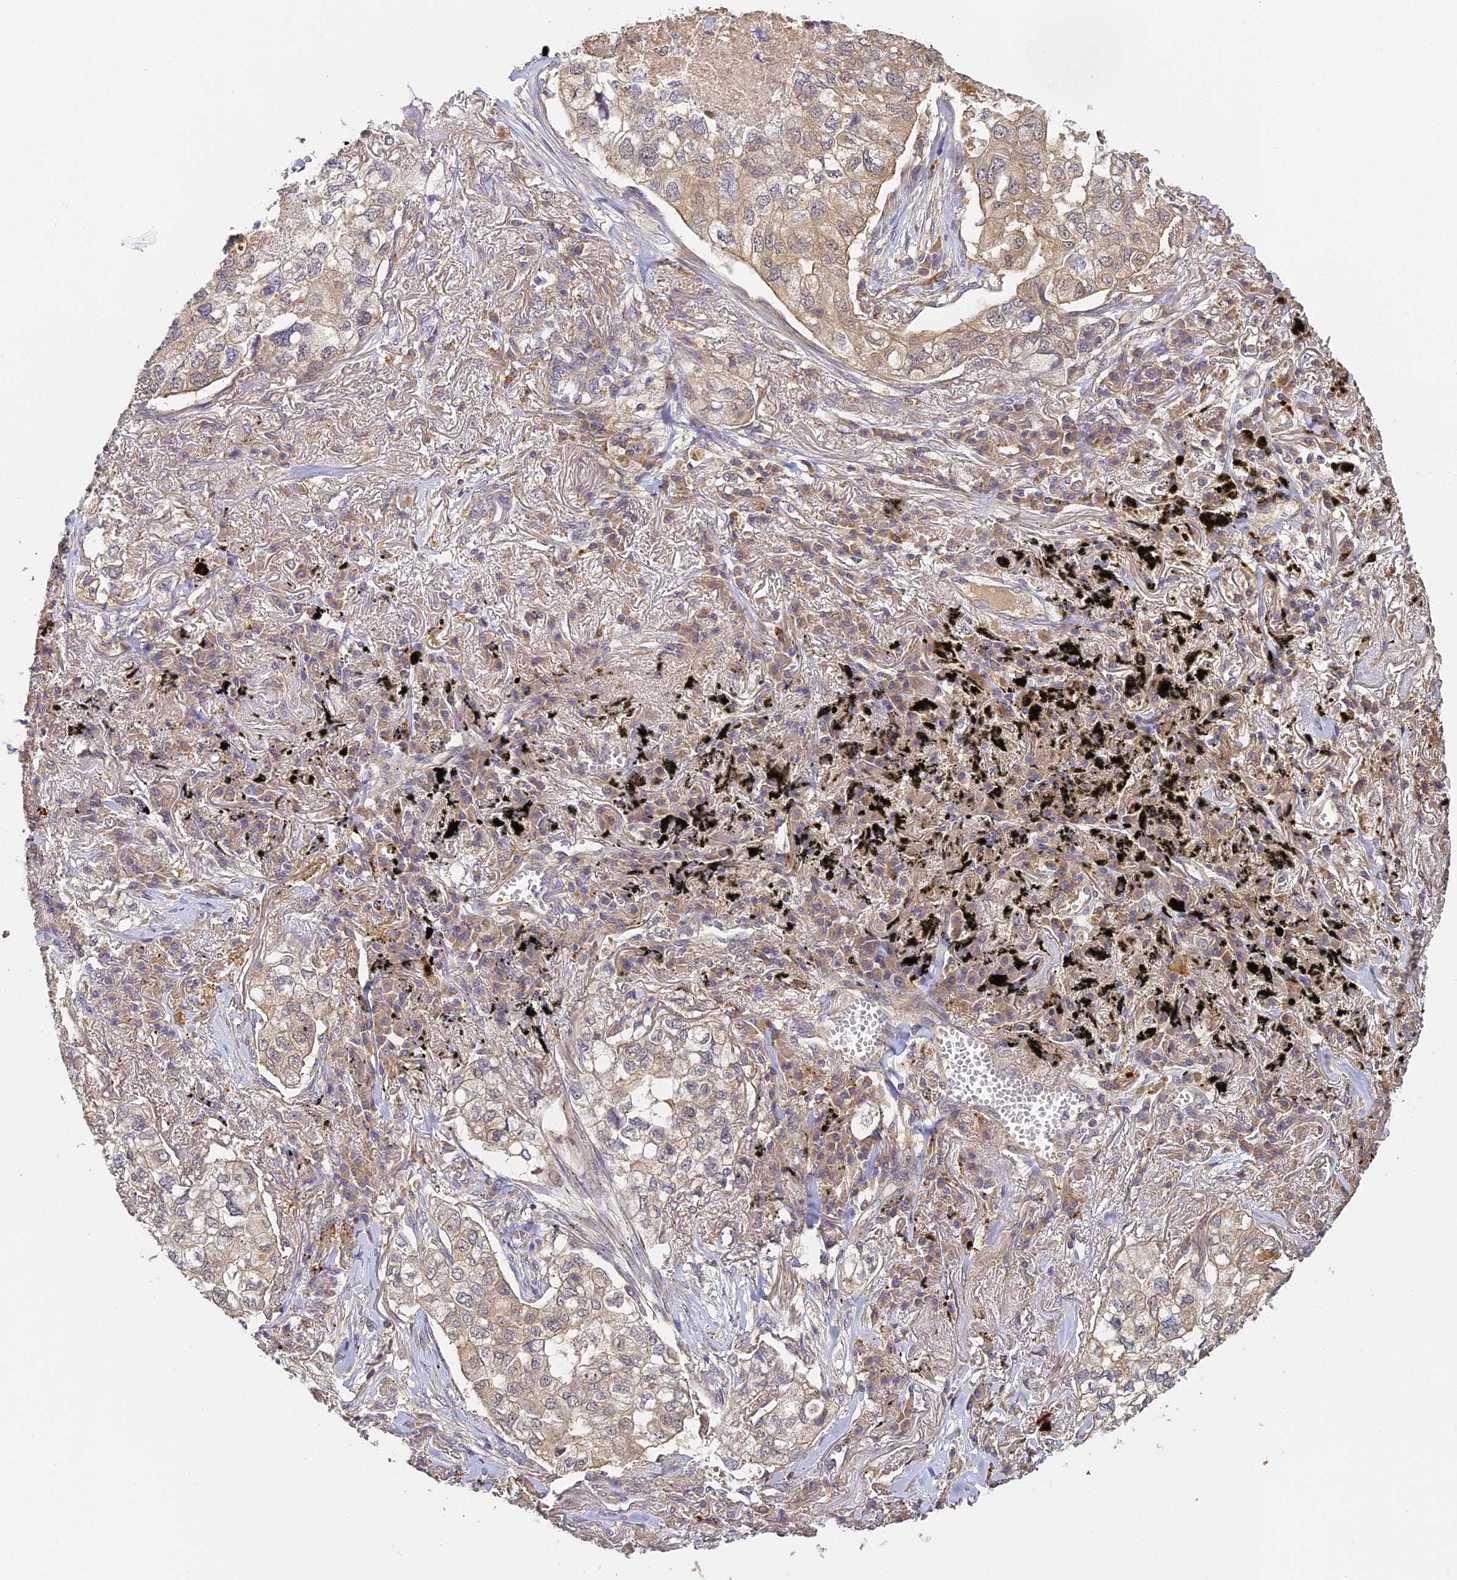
{"staining": {"intensity": "moderate", "quantity": ">75%", "location": "cytoplasmic/membranous"}, "tissue": "lung cancer", "cell_type": "Tumor cells", "image_type": "cancer", "snomed": [{"axis": "morphology", "description": "Adenocarcinoma, NOS"}, {"axis": "topography", "description": "Lung"}], "caption": "Lung cancer stained with a protein marker shows moderate staining in tumor cells.", "gene": "YAE1", "patient": {"sex": "male", "age": 65}}